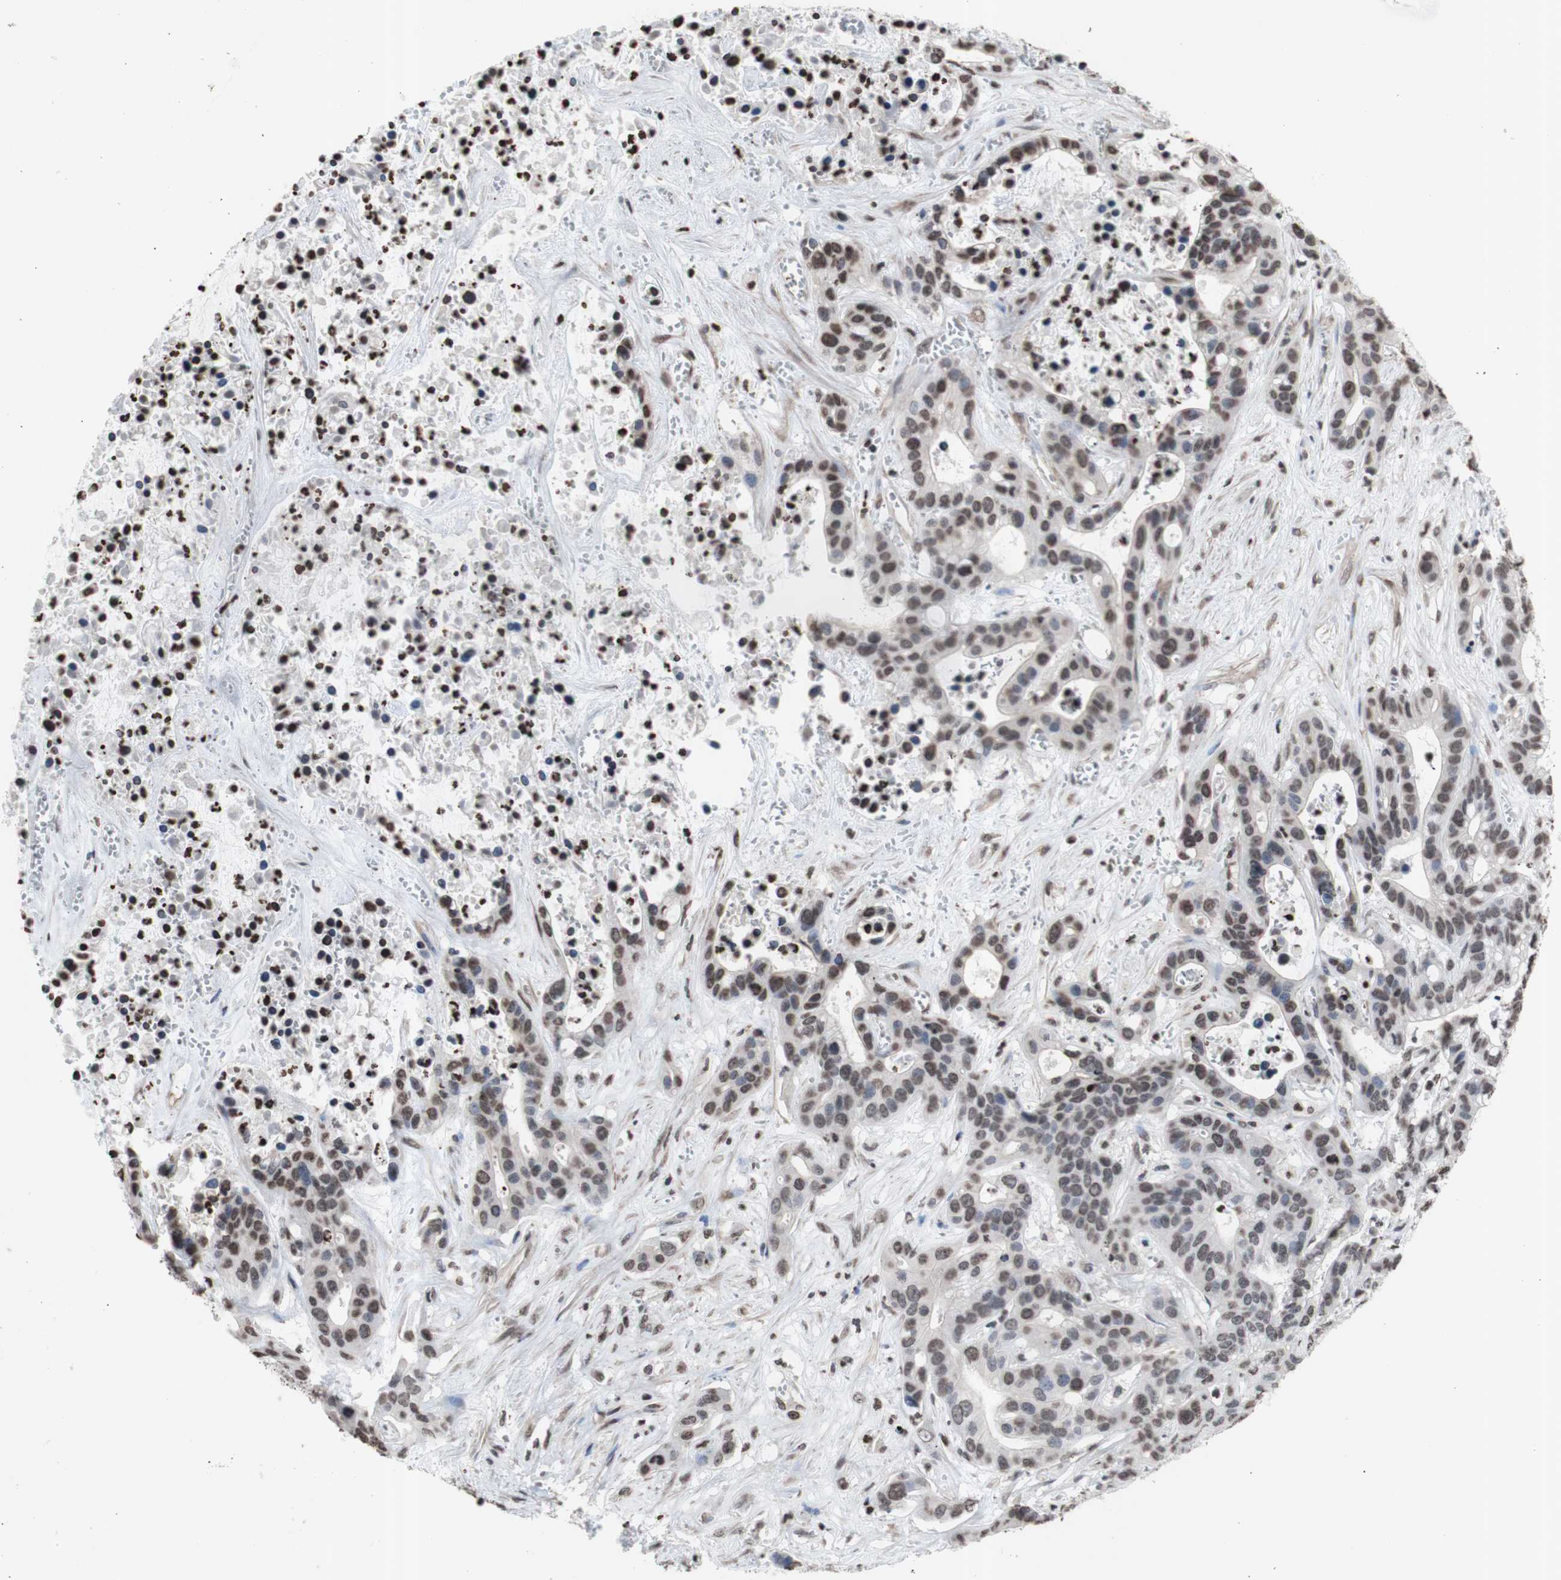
{"staining": {"intensity": "weak", "quantity": ">75%", "location": "nuclear"}, "tissue": "liver cancer", "cell_type": "Tumor cells", "image_type": "cancer", "snomed": [{"axis": "morphology", "description": "Cholangiocarcinoma"}, {"axis": "topography", "description": "Liver"}], "caption": "A brown stain labels weak nuclear positivity of a protein in human liver cholangiocarcinoma tumor cells.", "gene": "SNAI2", "patient": {"sex": "female", "age": 65}}